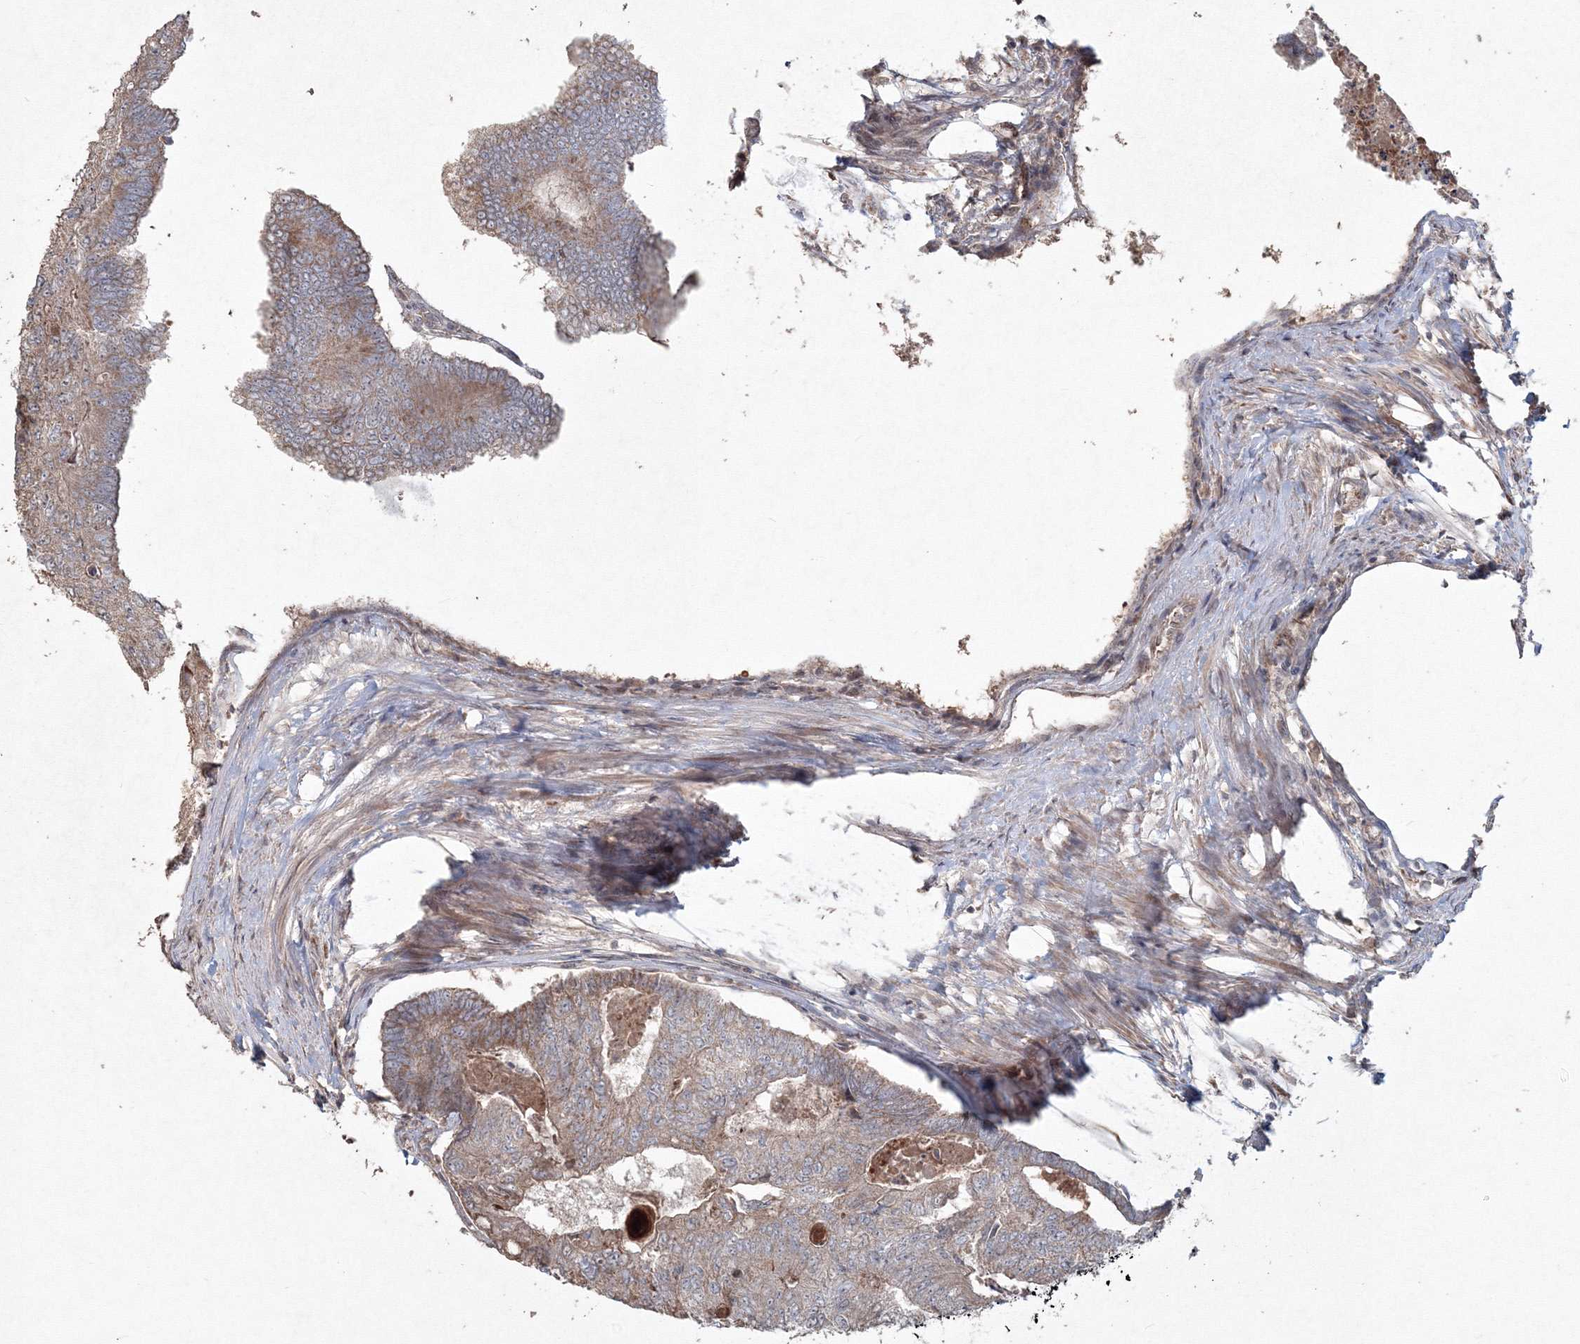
{"staining": {"intensity": "weak", "quantity": "25%-75%", "location": "cytoplasmic/membranous"}, "tissue": "colorectal cancer", "cell_type": "Tumor cells", "image_type": "cancer", "snomed": [{"axis": "morphology", "description": "Adenocarcinoma, NOS"}, {"axis": "topography", "description": "Colon"}], "caption": "DAB immunohistochemical staining of human colorectal cancer (adenocarcinoma) displays weak cytoplasmic/membranous protein expression in about 25%-75% of tumor cells. (DAB (3,3'-diaminobenzidine) = brown stain, brightfield microscopy at high magnification).", "gene": "ANAPC16", "patient": {"sex": "female", "age": 67}}